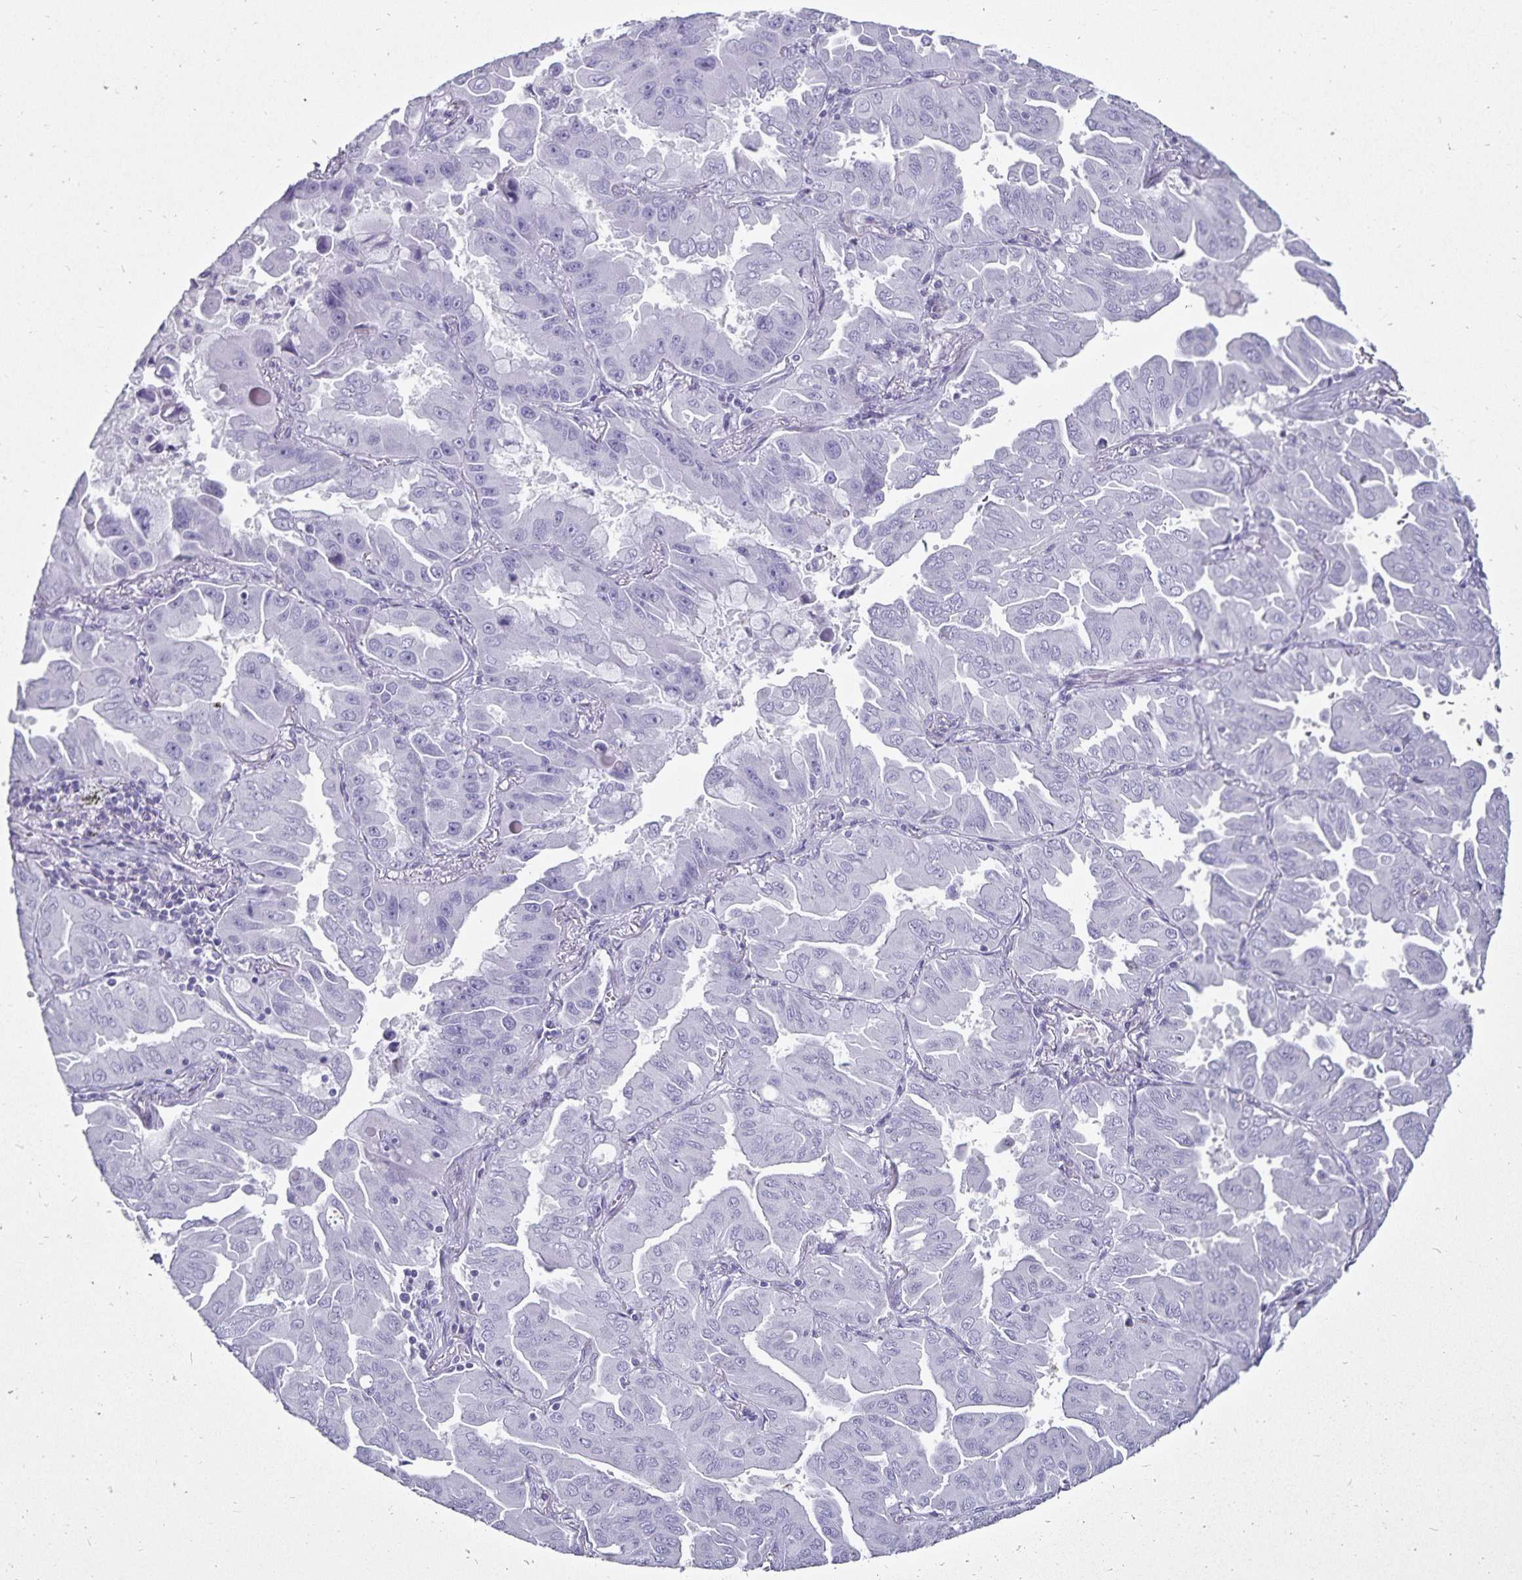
{"staining": {"intensity": "negative", "quantity": "none", "location": "none"}, "tissue": "lung cancer", "cell_type": "Tumor cells", "image_type": "cancer", "snomed": [{"axis": "morphology", "description": "Adenocarcinoma, NOS"}, {"axis": "topography", "description": "Lung"}], "caption": "Lung cancer was stained to show a protein in brown. There is no significant positivity in tumor cells.", "gene": "DEFA6", "patient": {"sex": "male", "age": 64}}